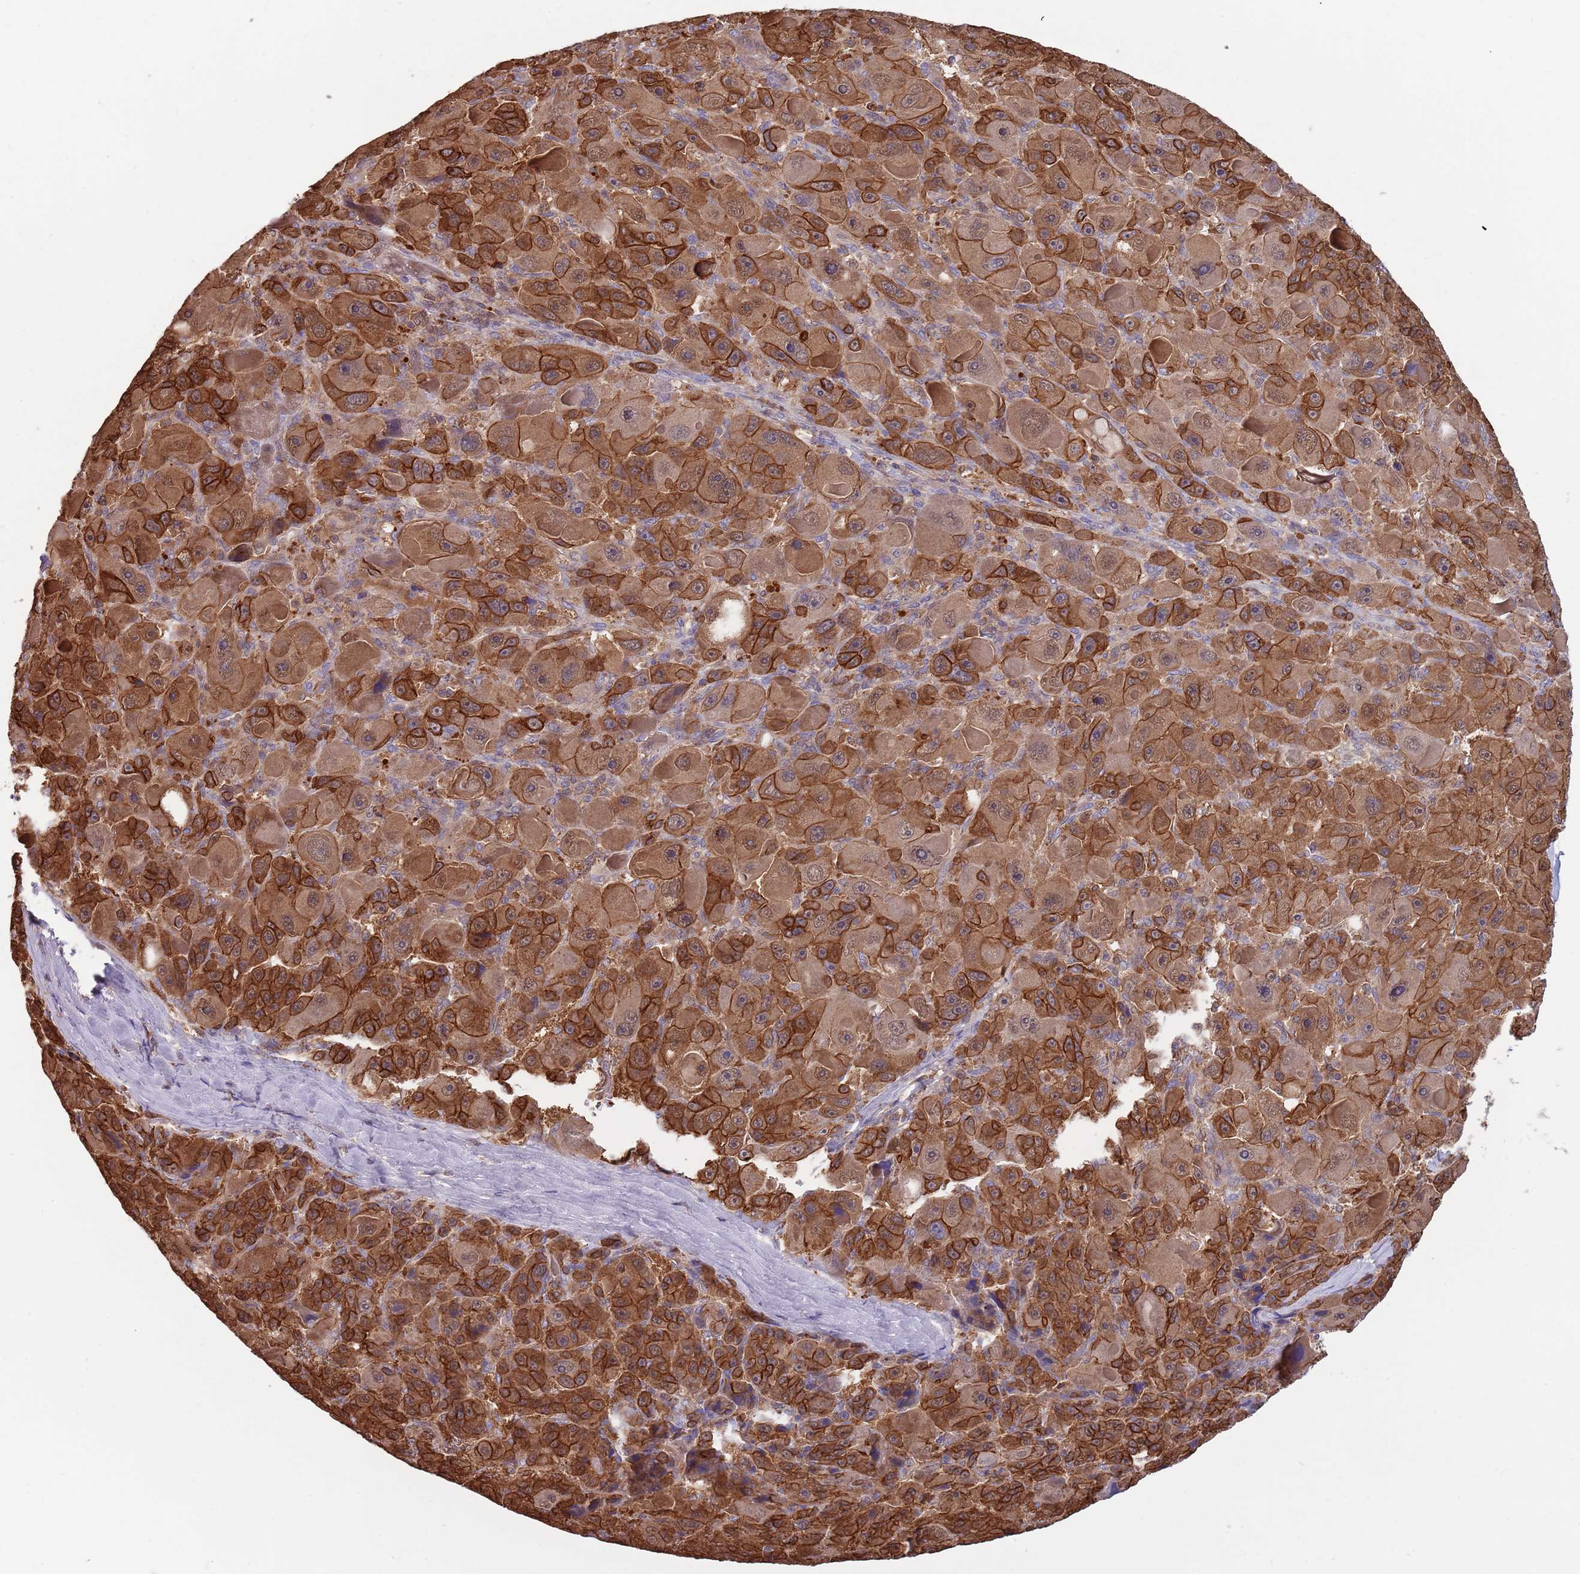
{"staining": {"intensity": "strong", "quantity": ">75%", "location": "cytoplasmic/membranous"}, "tissue": "liver cancer", "cell_type": "Tumor cells", "image_type": "cancer", "snomed": [{"axis": "morphology", "description": "Carcinoma, Hepatocellular, NOS"}, {"axis": "topography", "description": "Liver"}], "caption": "DAB immunohistochemical staining of human liver cancer (hepatocellular carcinoma) reveals strong cytoplasmic/membranous protein expression in approximately >75% of tumor cells.", "gene": "GSDMD", "patient": {"sex": "male", "age": 76}}